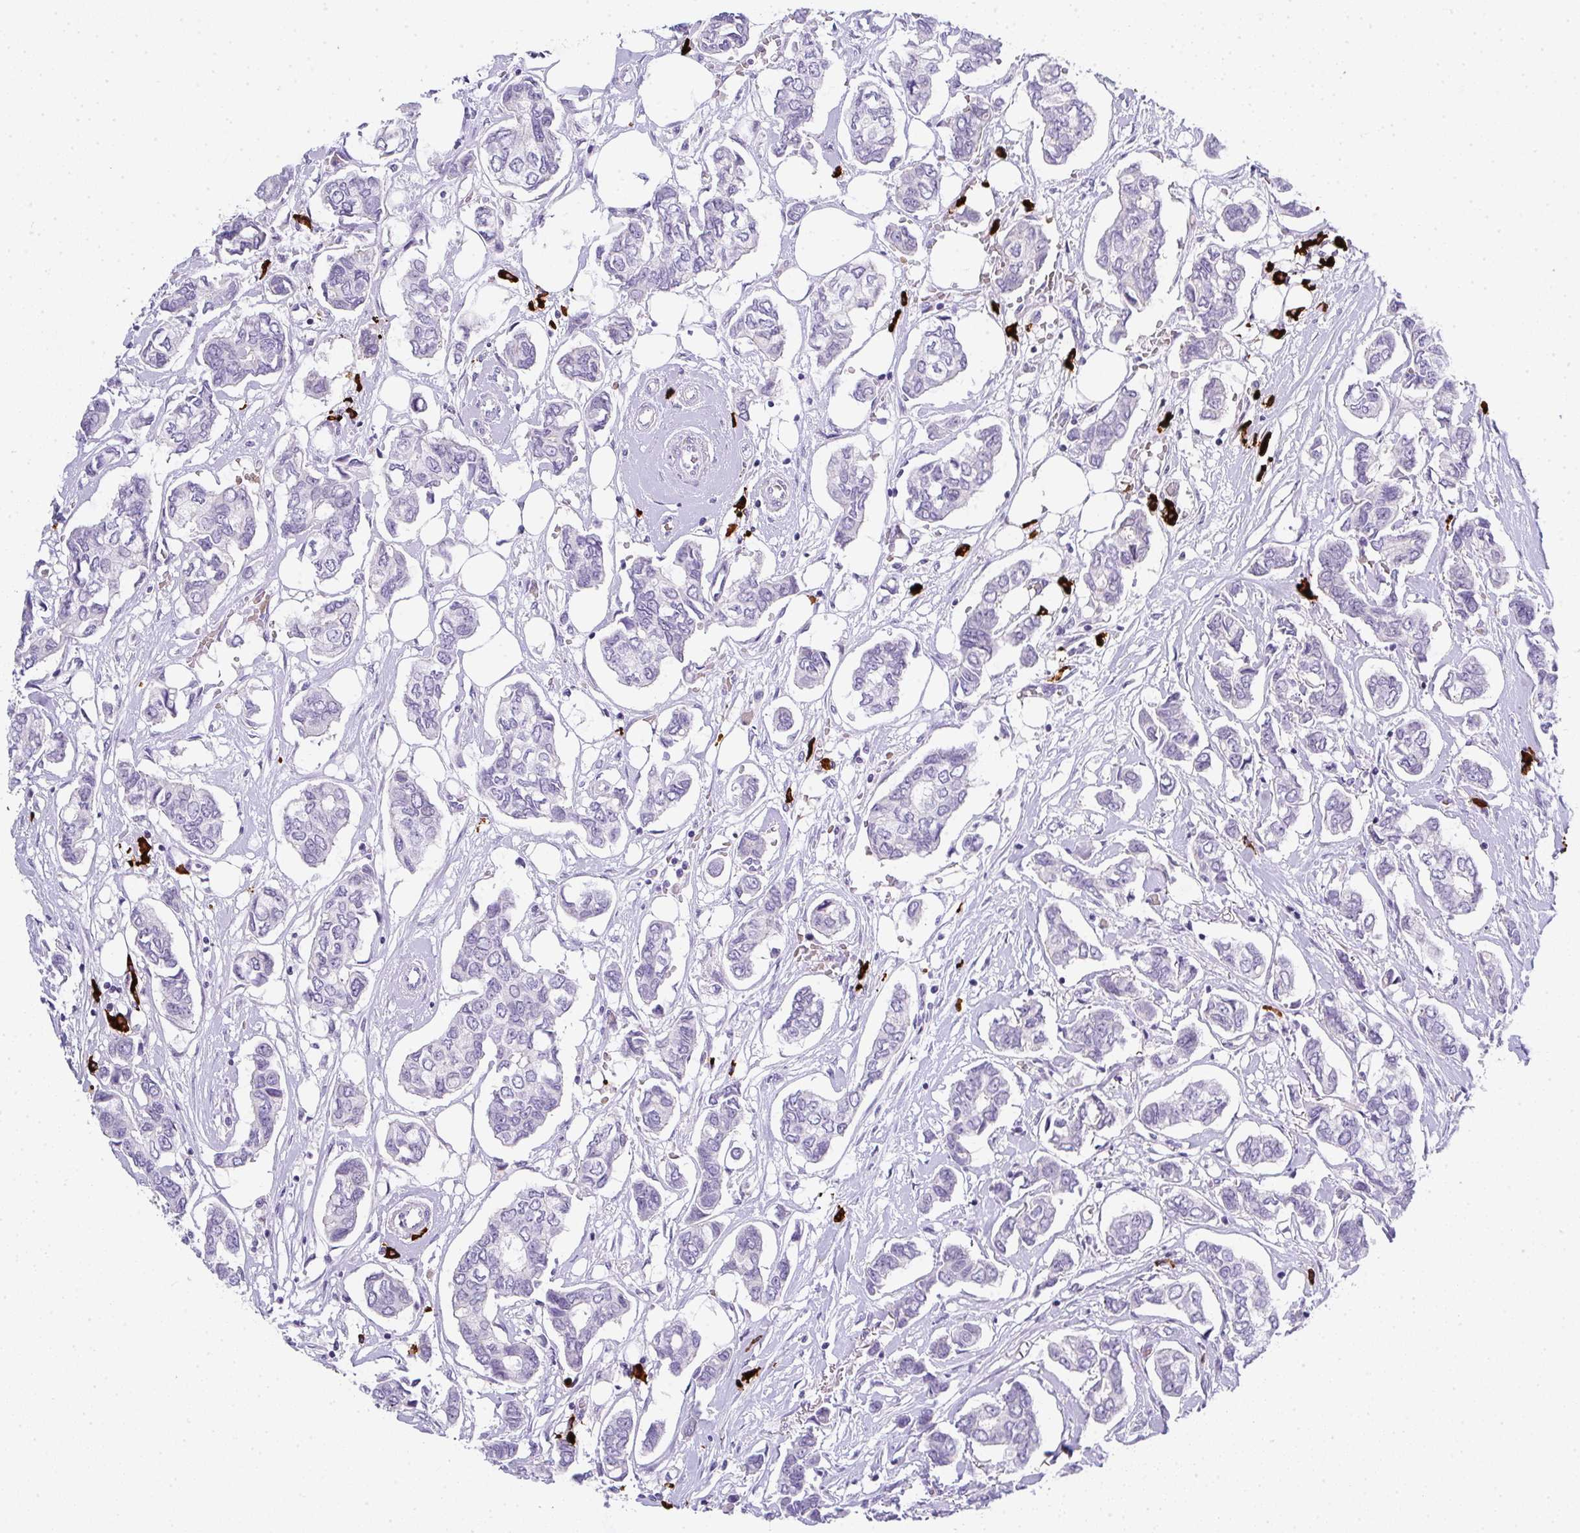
{"staining": {"intensity": "negative", "quantity": "none", "location": "none"}, "tissue": "breast cancer", "cell_type": "Tumor cells", "image_type": "cancer", "snomed": [{"axis": "morphology", "description": "Duct carcinoma"}, {"axis": "topography", "description": "Breast"}], "caption": "IHC photomicrograph of human breast cancer (intraductal carcinoma) stained for a protein (brown), which shows no expression in tumor cells.", "gene": "CACNA1S", "patient": {"sex": "female", "age": 73}}